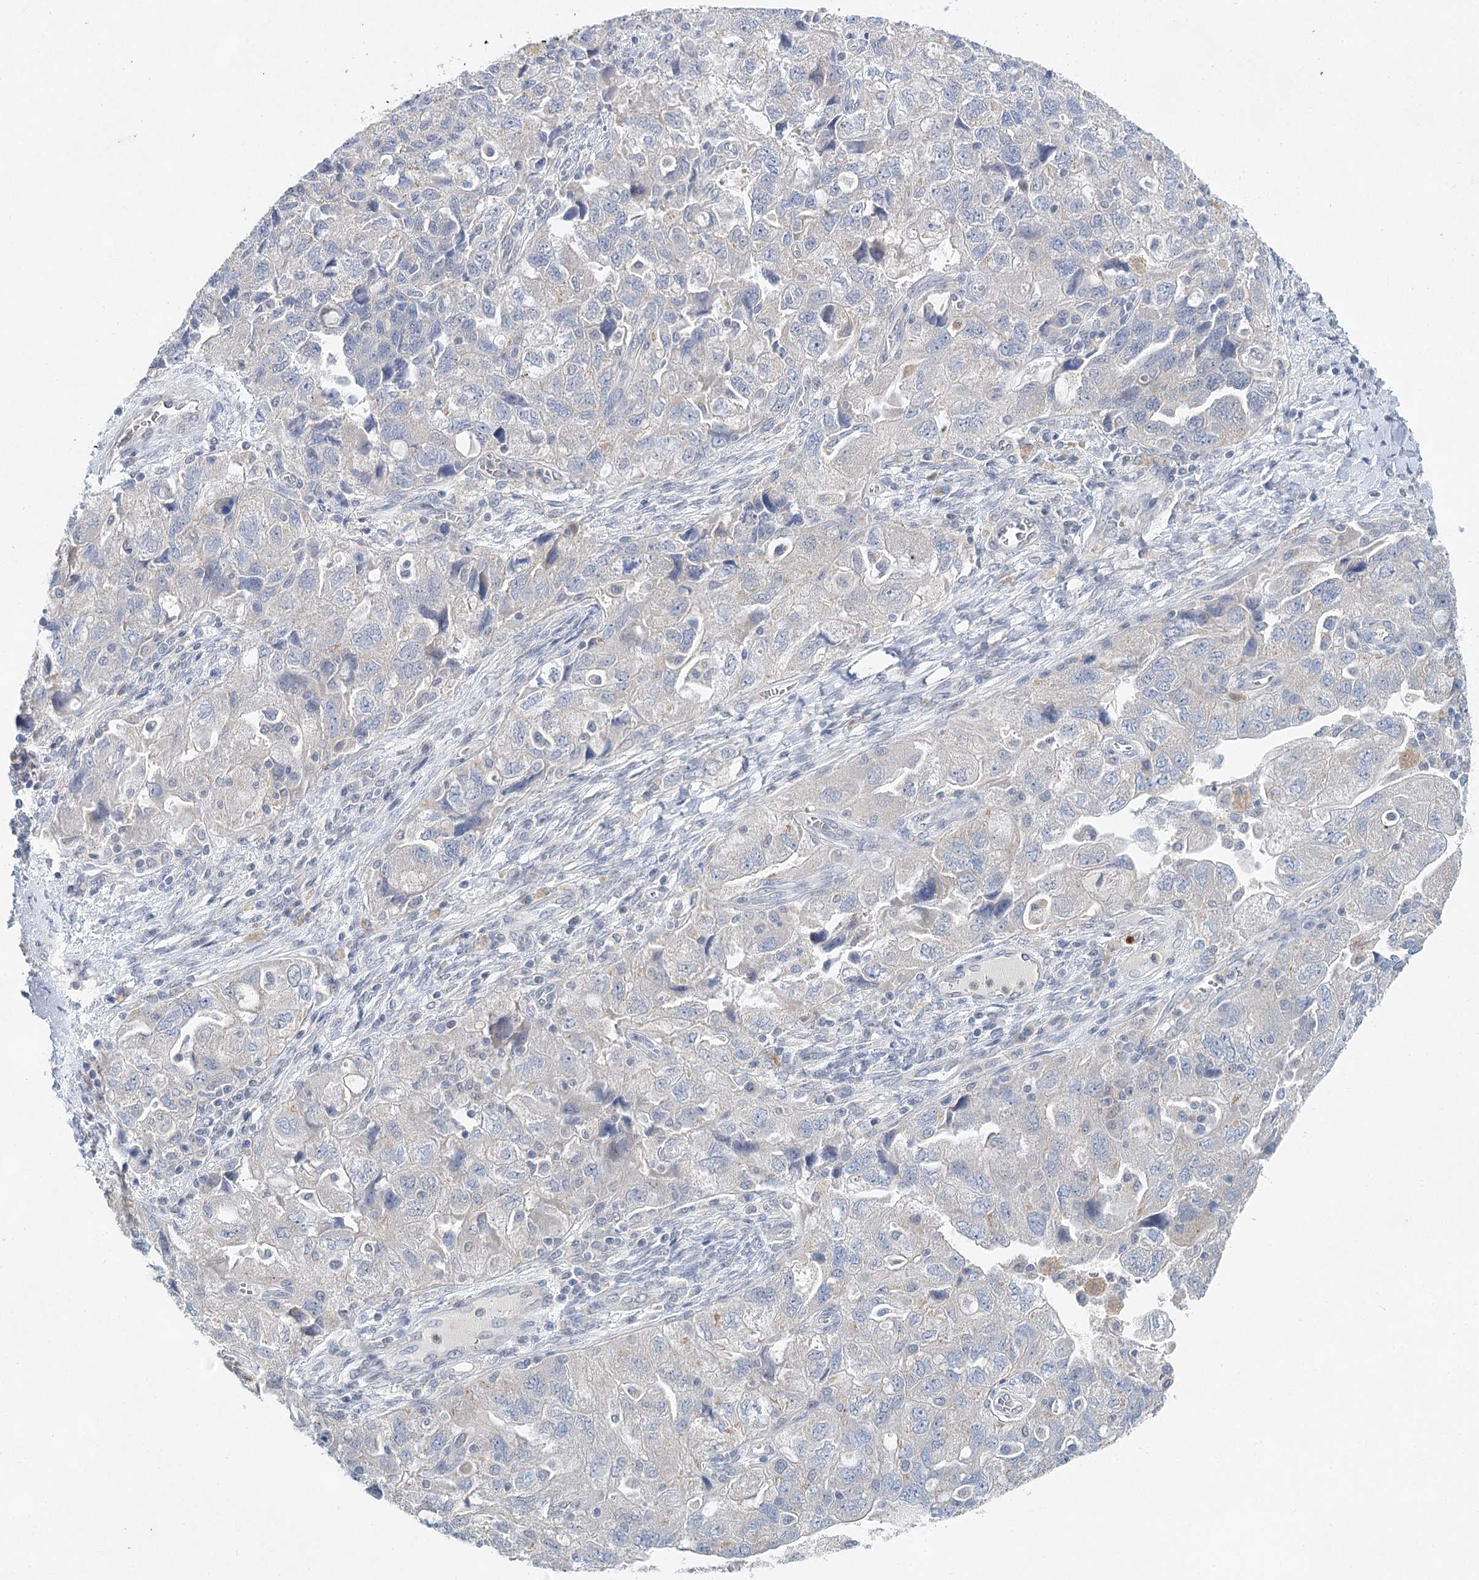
{"staining": {"intensity": "negative", "quantity": "none", "location": "none"}, "tissue": "ovarian cancer", "cell_type": "Tumor cells", "image_type": "cancer", "snomed": [{"axis": "morphology", "description": "Carcinoma, NOS"}, {"axis": "morphology", "description": "Cystadenocarcinoma, serous, NOS"}, {"axis": "topography", "description": "Ovary"}], "caption": "Photomicrograph shows no protein expression in tumor cells of ovarian serous cystadenocarcinoma tissue.", "gene": "BLTP1", "patient": {"sex": "female", "age": 69}}